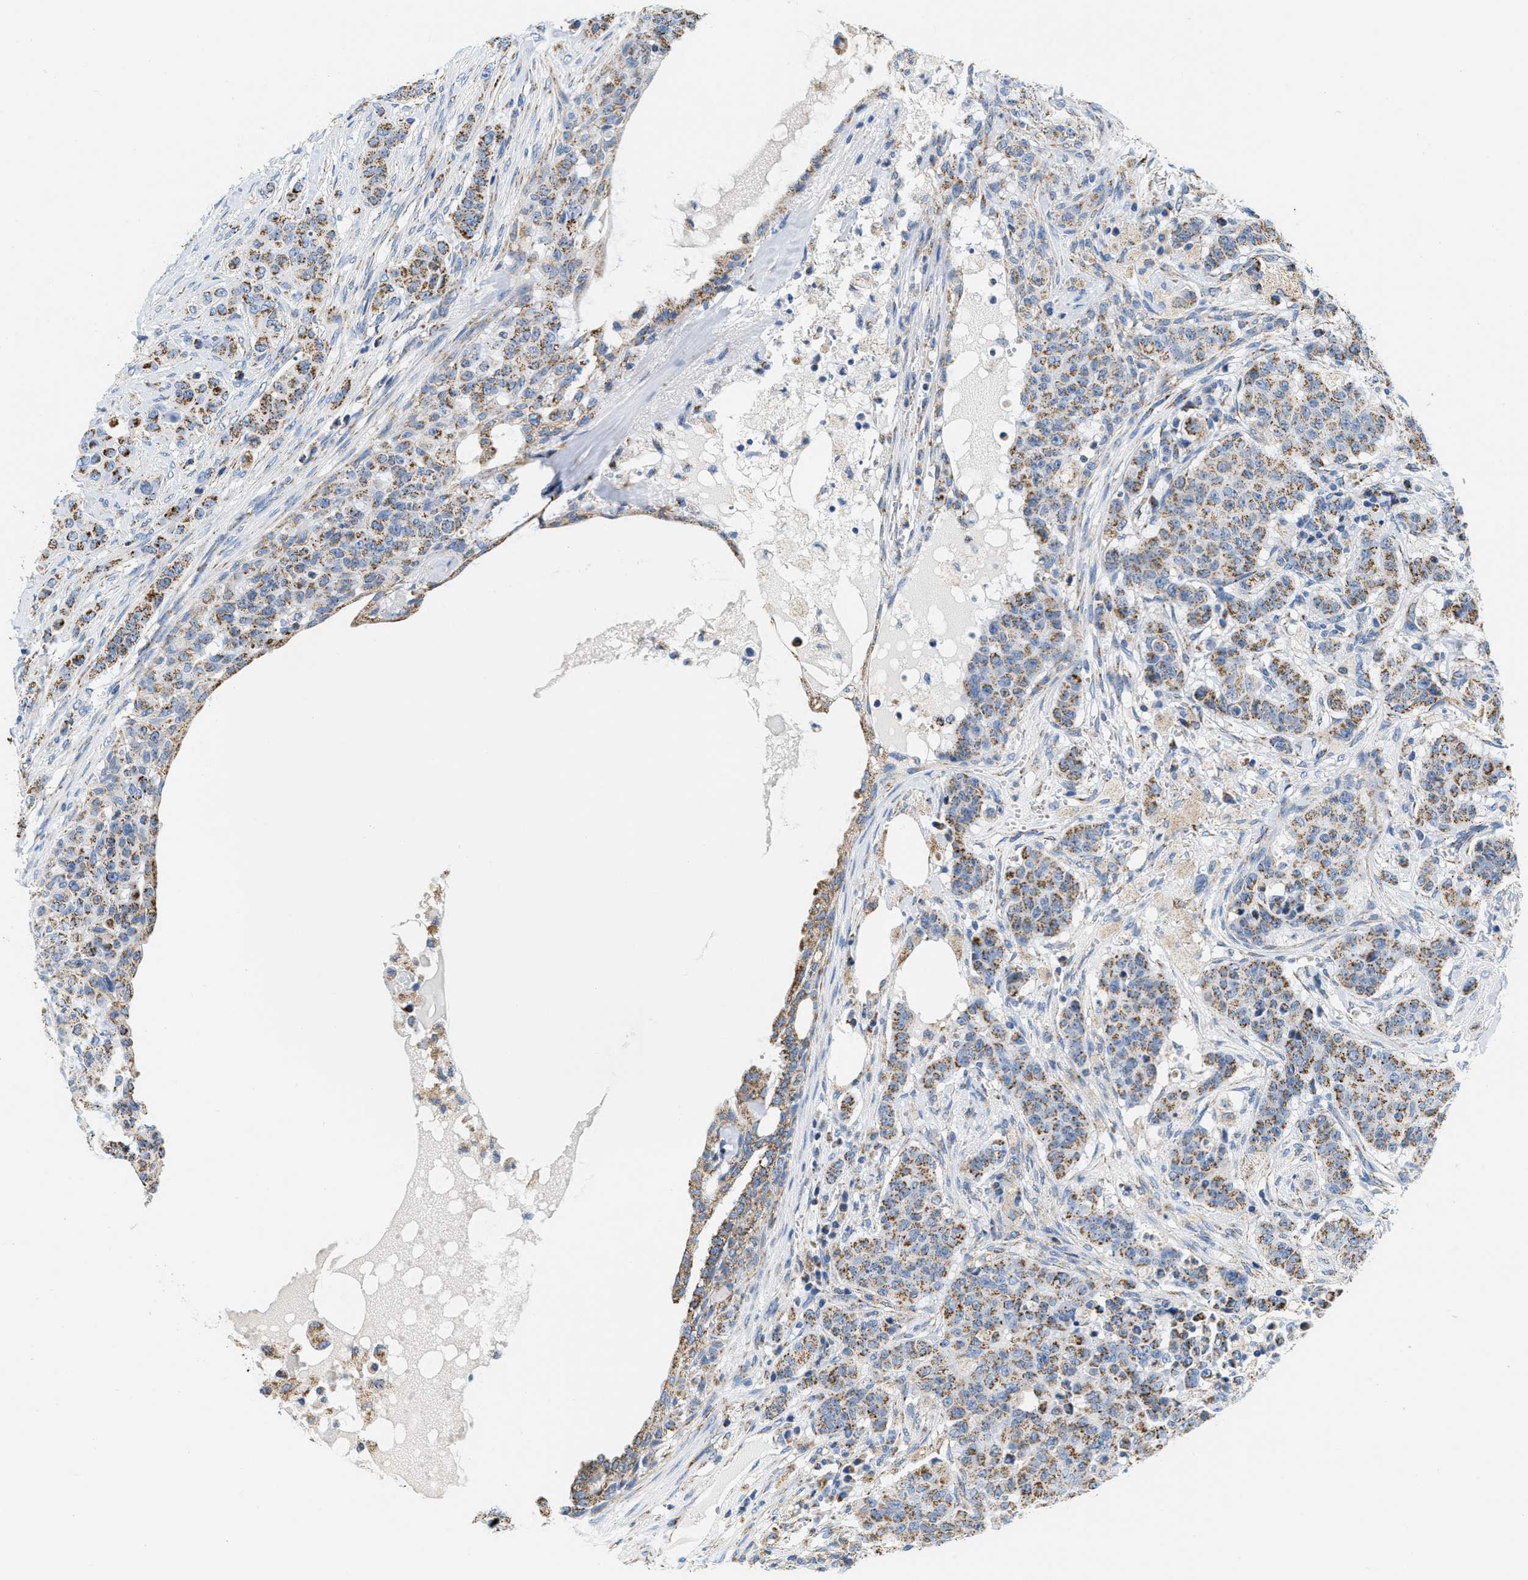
{"staining": {"intensity": "moderate", "quantity": ">75%", "location": "cytoplasmic/membranous"}, "tissue": "breast cancer", "cell_type": "Tumor cells", "image_type": "cancer", "snomed": [{"axis": "morphology", "description": "Normal tissue, NOS"}, {"axis": "morphology", "description": "Duct carcinoma"}, {"axis": "topography", "description": "Breast"}], "caption": "DAB (3,3'-diaminobenzidine) immunohistochemical staining of human intraductal carcinoma (breast) demonstrates moderate cytoplasmic/membranous protein staining in approximately >75% of tumor cells. (DAB (3,3'-diaminobenzidine) IHC with brightfield microscopy, high magnification).", "gene": "KCNJ5", "patient": {"sex": "female", "age": 40}}